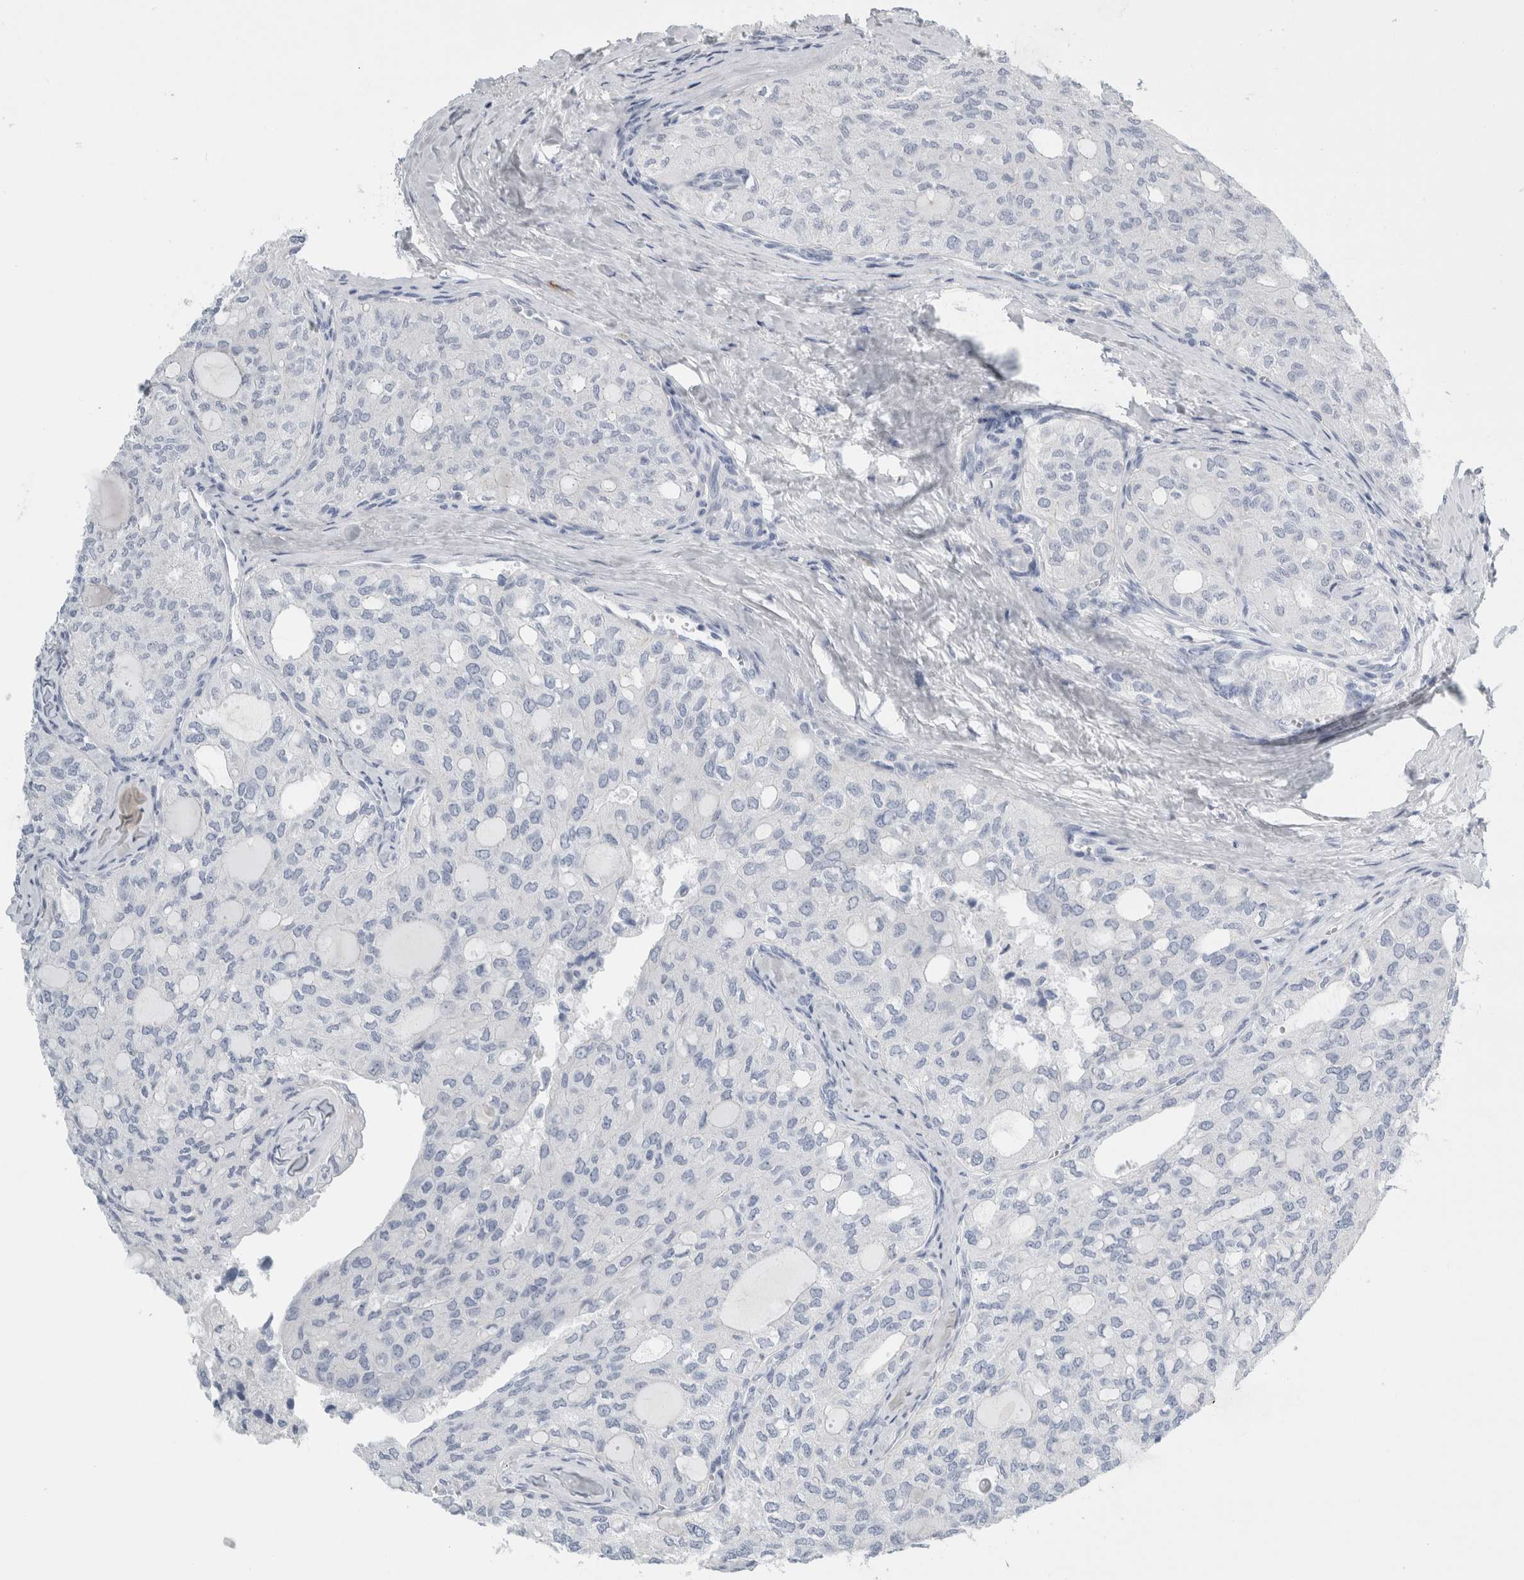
{"staining": {"intensity": "negative", "quantity": "none", "location": "none"}, "tissue": "thyroid cancer", "cell_type": "Tumor cells", "image_type": "cancer", "snomed": [{"axis": "morphology", "description": "Follicular adenoma carcinoma, NOS"}, {"axis": "topography", "description": "Thyroid gland"}], "caption": "Immunohistochemistry histopathology image of neoplastic tissue: human thyroid follicular adenoma carcinoma stained with DAB exhibits no significant protein positivity in tumor cells. (Stains: DAB immunohistochemistry (IHC) with hematoxylin counter stain, Microscopy: brightfield microscopy at high magnification).", "gene": "RPH3AL", "patient": {"sex": "male", "age": 75}}